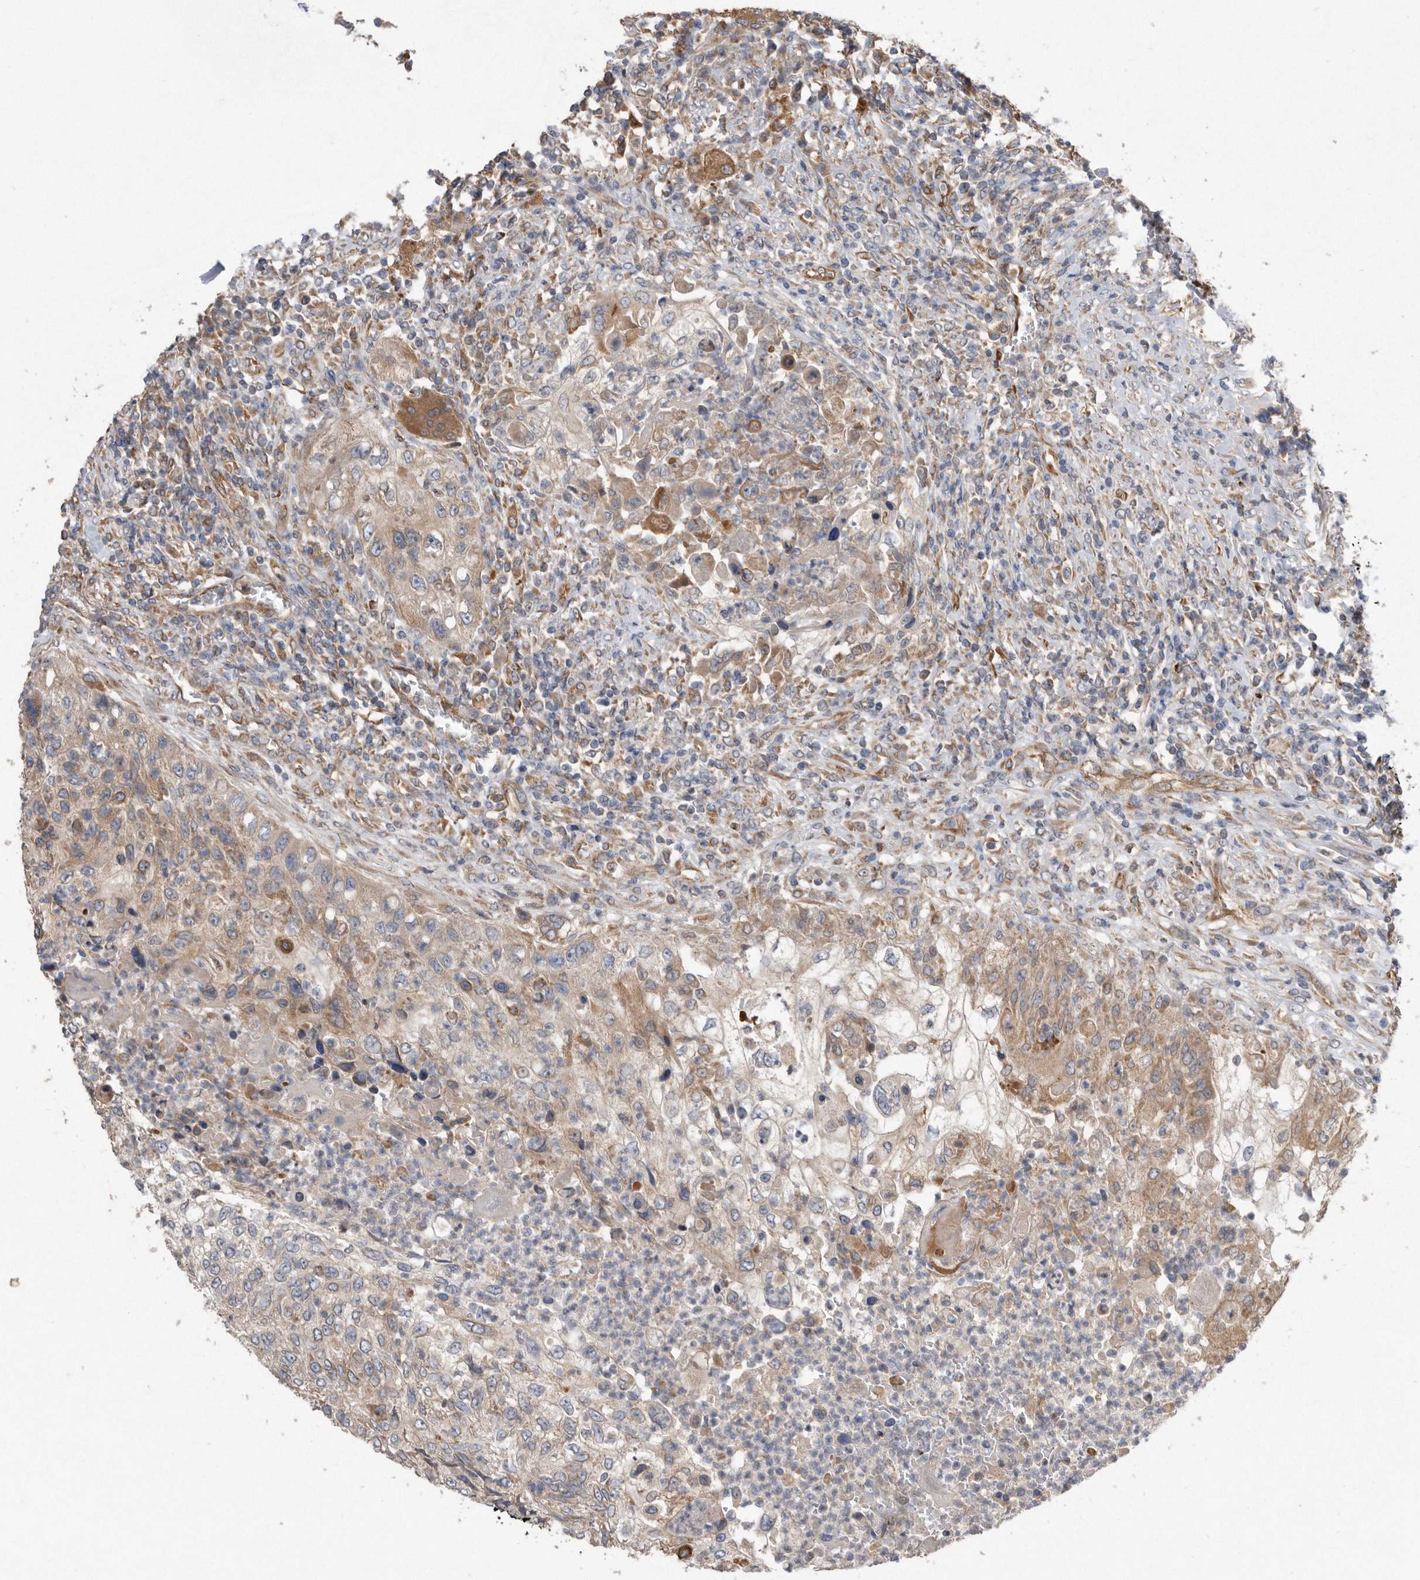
{"staining": {"intensity": "moderate", "quantity": "25%-75%", "location": "cytoplasmic/membranous"}, "tissue": "urothelial cancer", "cell_type": "Tumor cells", "image_type": "cancer", "snomed": [{"axis": "morphology", "description": "Urothelial carcinoma, High grade"}, {"axis": "topography", "description": "Urinary bladder"}], "caption": "Human urothelial cancer stained with a protein marker exhibits moderate staining in tumor cells.", "gene": "PON2", "patient": {"sex": "female", "age": 60}}